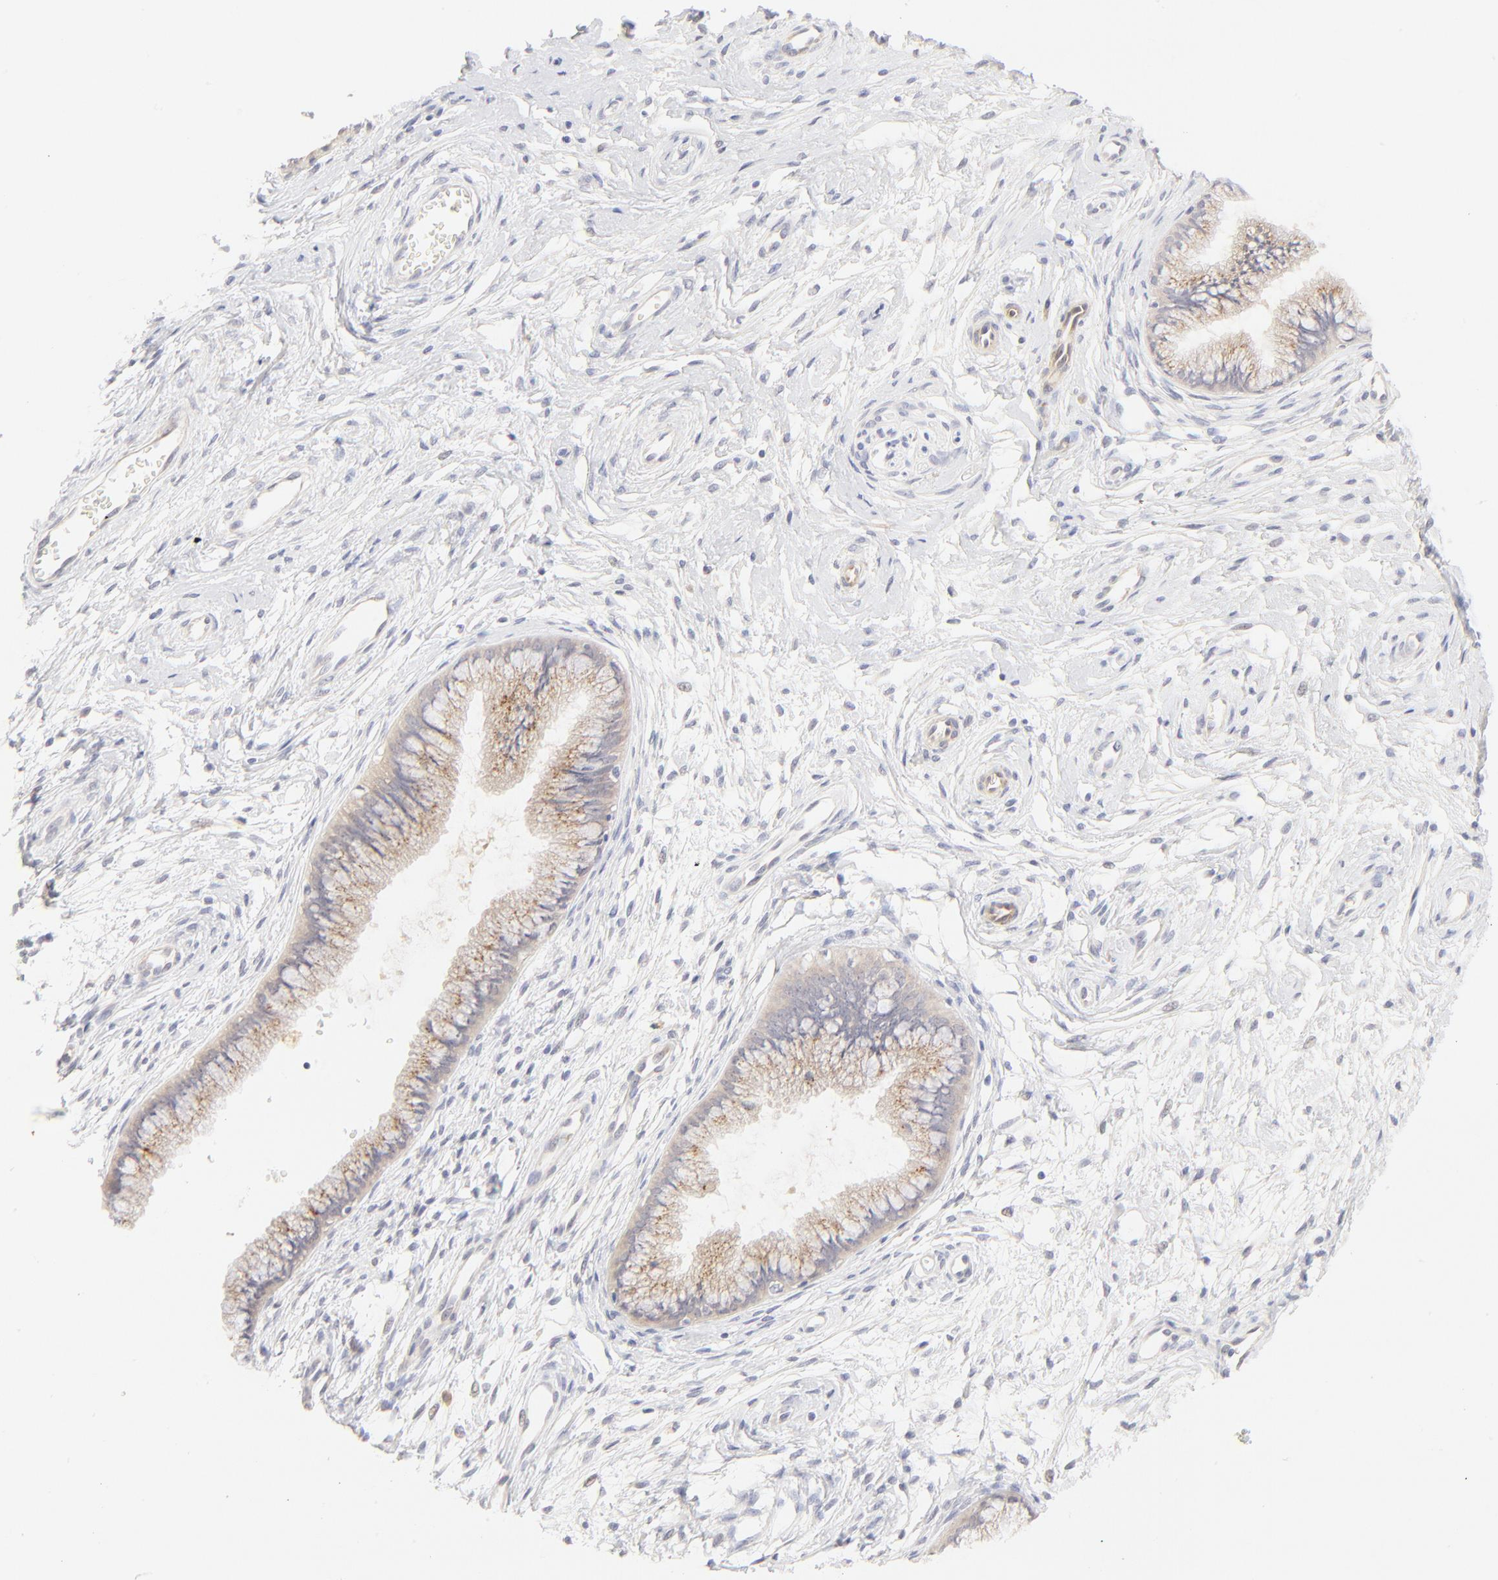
{"staining": {"intensity": "moderate", "quantity": ">75%", "location": "cytoplasmic/membranous"}, "tissue": "cervix", "cell_type": "Glandular cells", "image_type": "normal", "snomed": [{"axis": "morphology", "description": "Normal tissue, NOS"}, {"axis": "topography", "description": "Cervix"}], "caption": "The histopathology image shows a brown stain indicating the presence of a protein in the cytoplasmic/membranous of glandular cells in cervix.", "gene": "NKX2", "patient": {"sex": "female", "age": 39}}